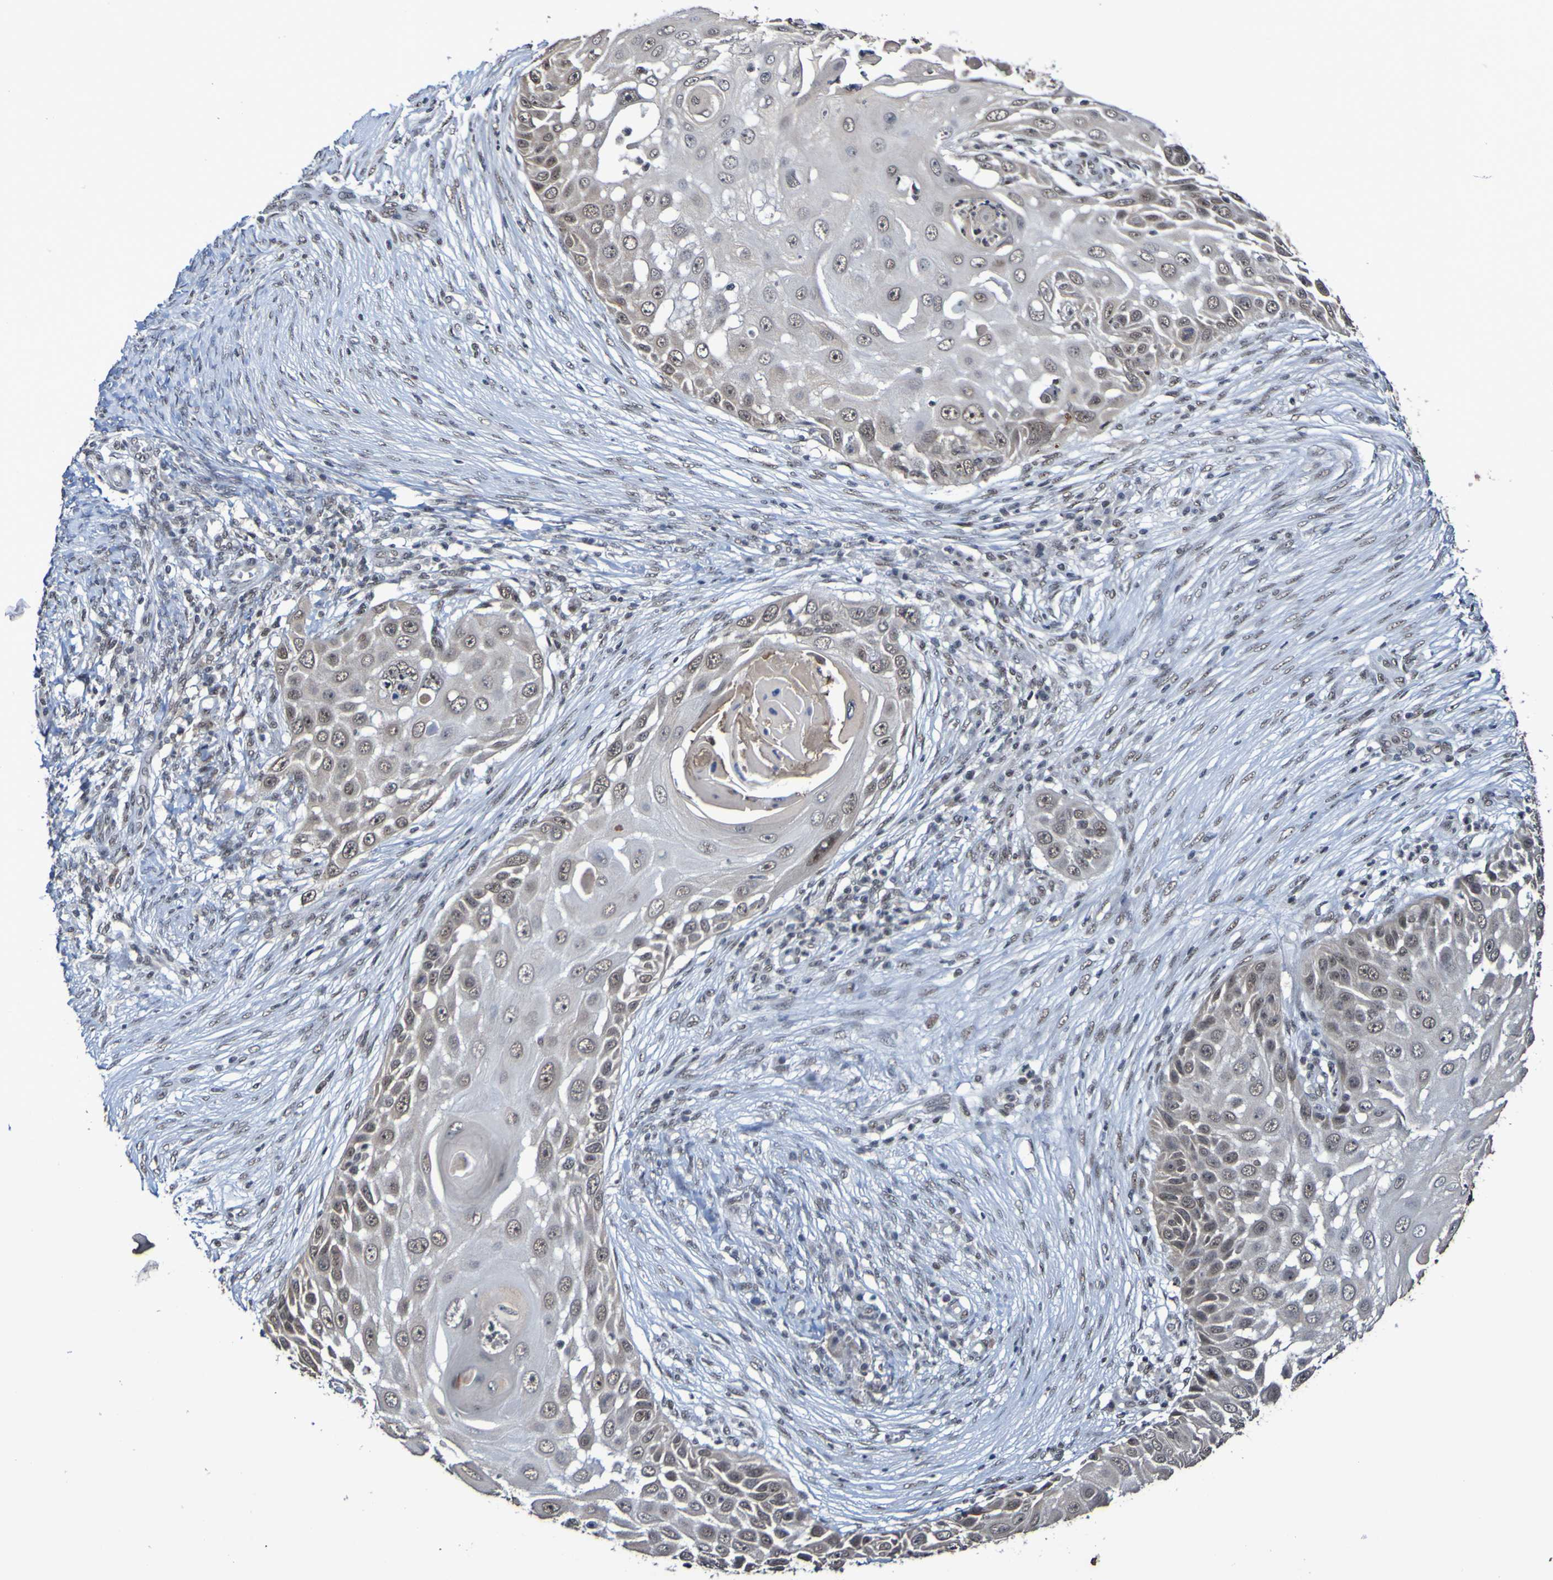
{"staining": {"intensity": "weak", "quantity": "25%-75%", "location": "cytoplasmic/membranous,nuclear"}, "tissue": "skin cancer", "cell_type": "Tumor cells", "image_type": "cancer", "snomed": [{"axis": "morphology", "description": "Squamous cell carcinoma, NOS"}, {"axis": "topography", "description": "Skin"}], "caption": "Immunohistochemistry micrograph of neoplastic tissue: skin cancer stained using IHC shows low levels of weak protein expression localized specifically in the cytoplasmic/membranous and nuclear of tumor cells, appearing as a cytoplasmic/membranous and nuclear brown color.", "gene": "CDC5L", "patient": {"sex": "female", "age": 44}}